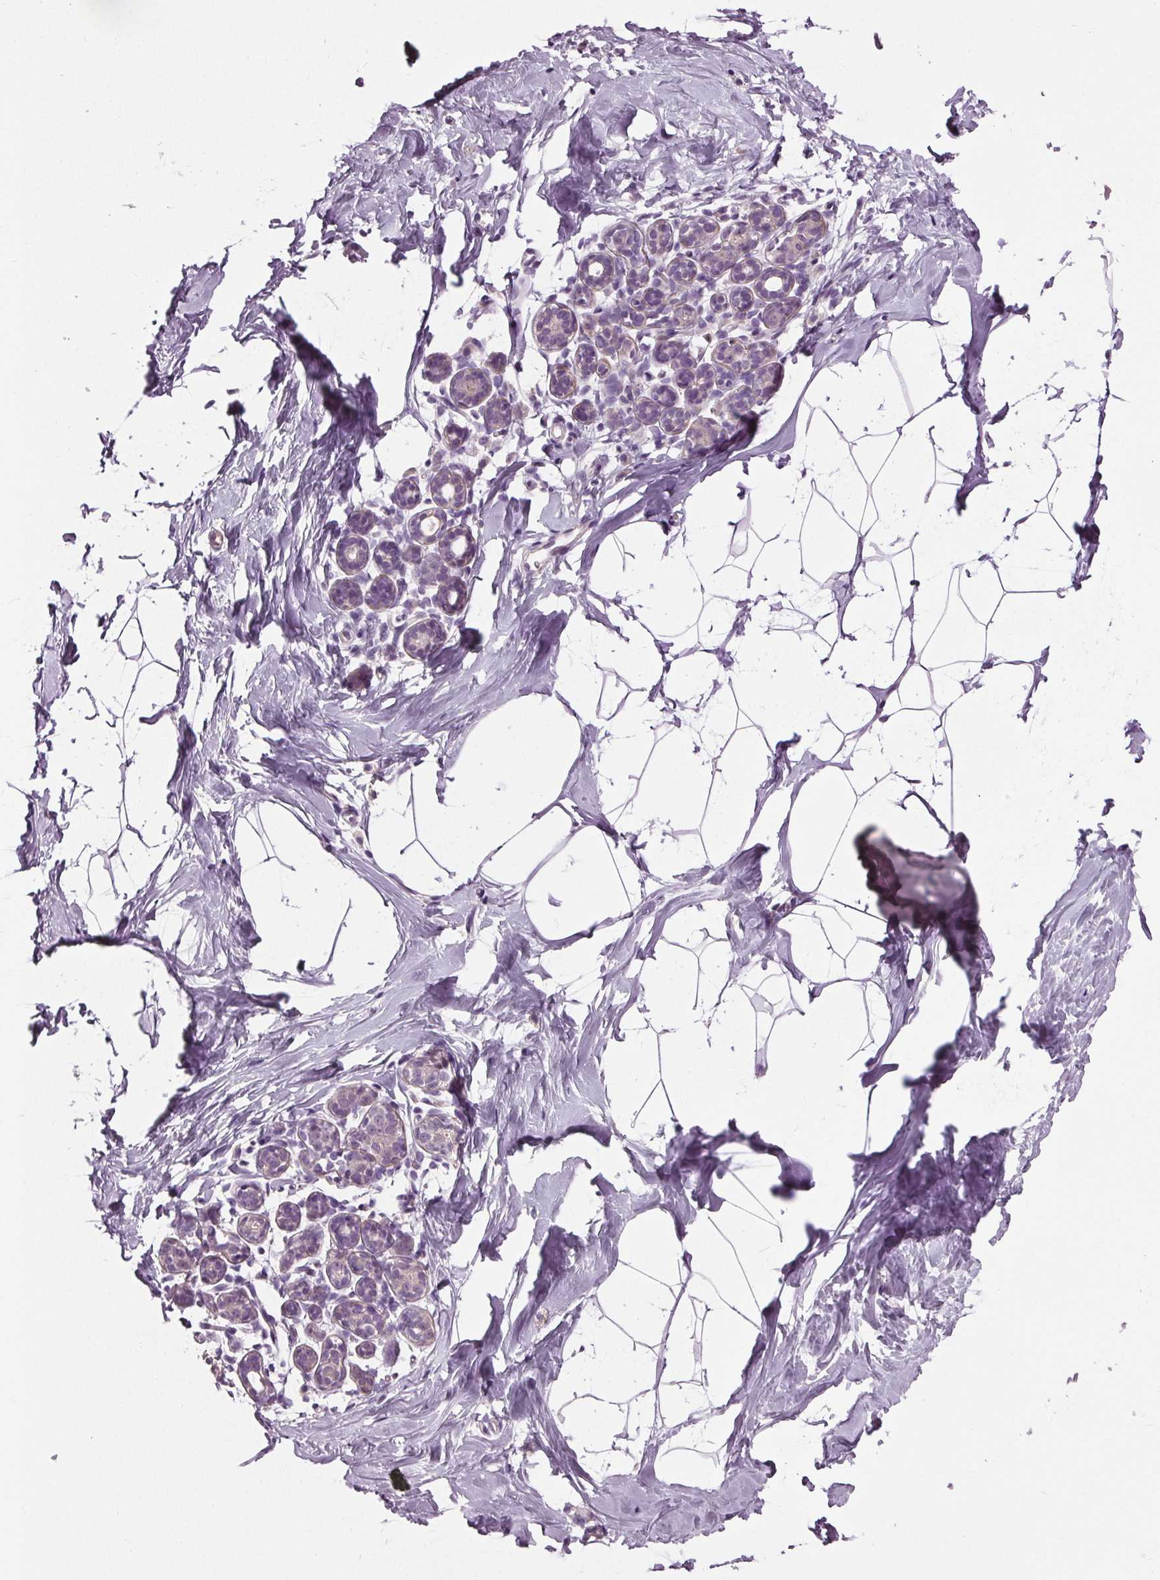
{"staining": {"intensity": "negative", "quantity": "none", "location": "none"}, "tissue": "breast", "cell_type": "Adipocytes", "image_type": "normal", "snomed": [{"axis": "morphology", "description": "Normal tissue, NOS"}, {"axis": "topography", "description": "Breast"}], "caption": "DAB (3,3'-diaminobenzidine) immunohistochemical staining of normal human breast exhibits no significant staining in adipocytes.", "gene": "RASA1", "patient": {"sex": "female", "age": 32}}